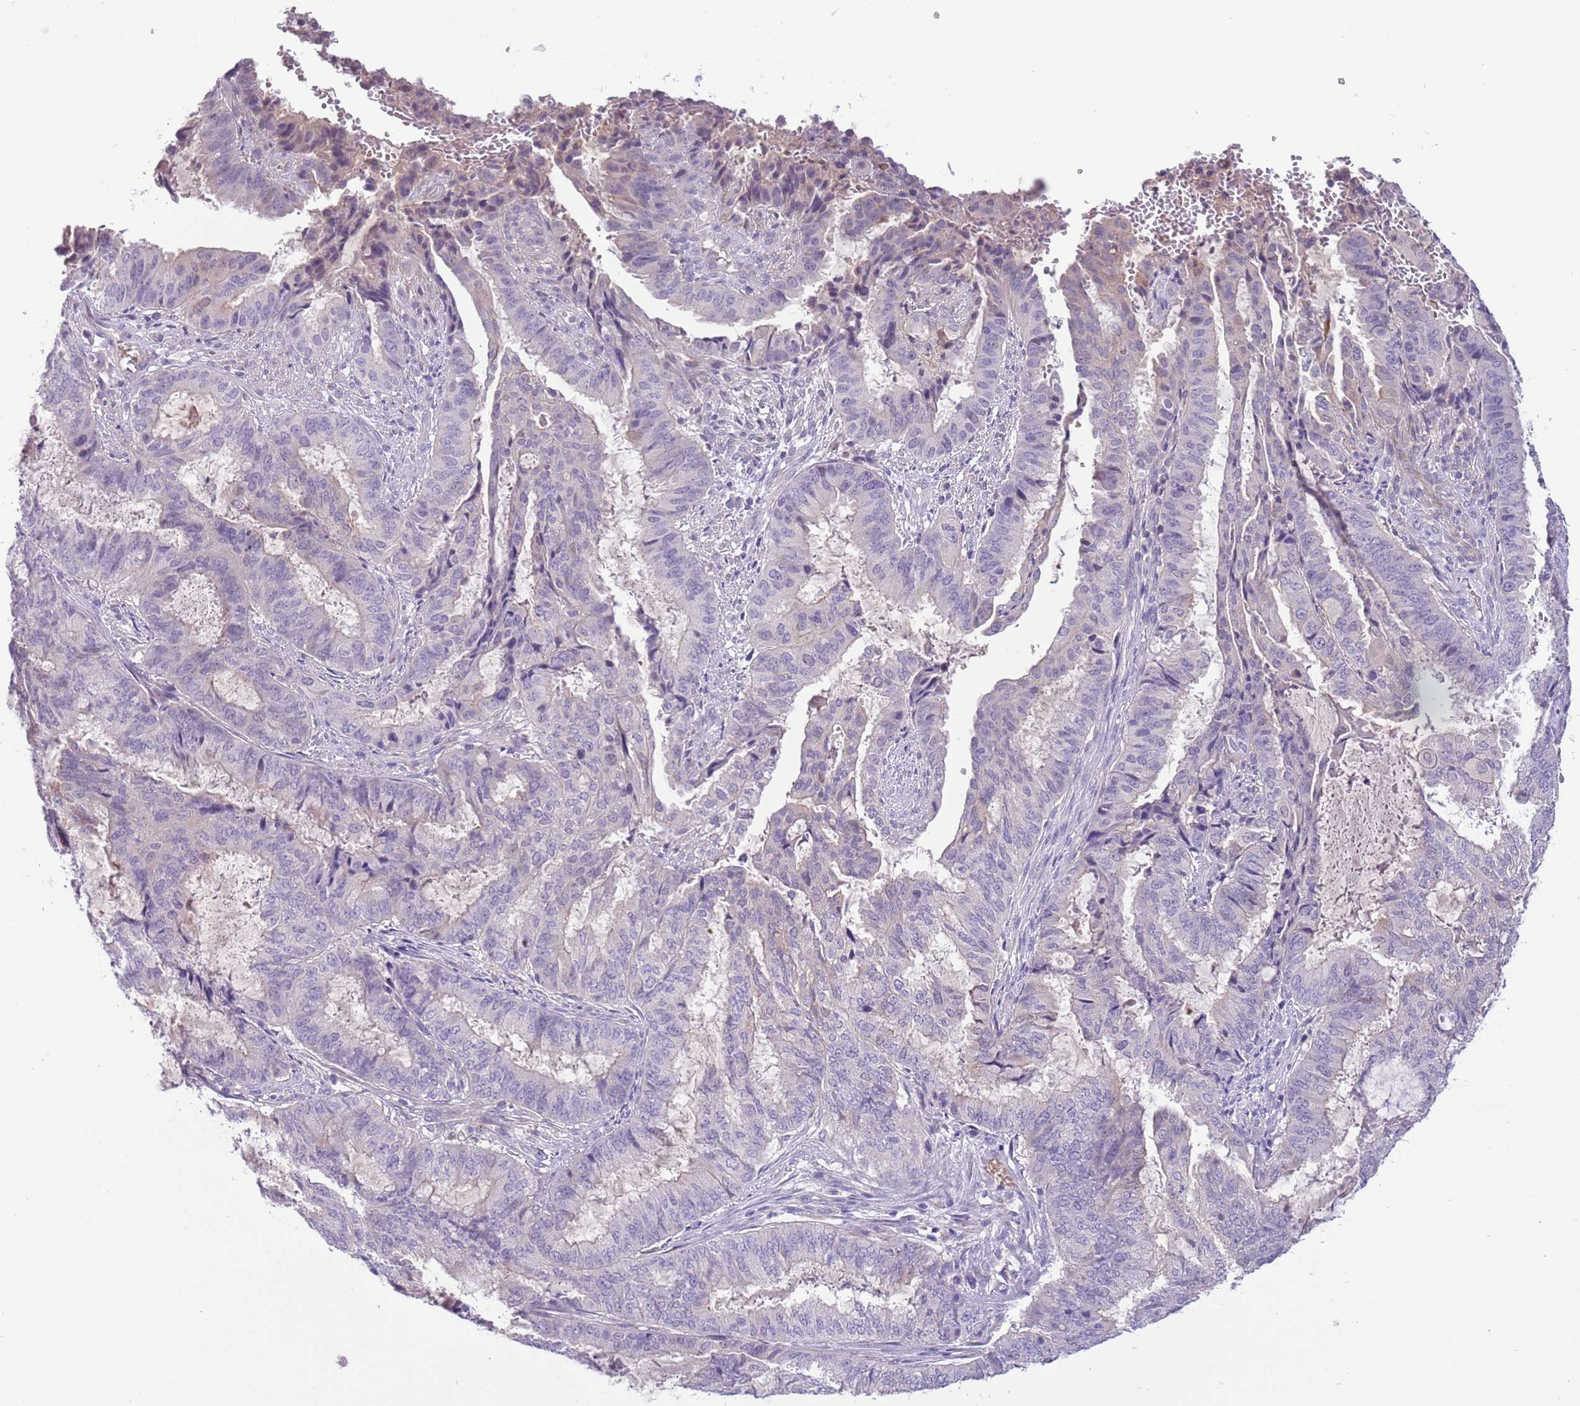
{"staining": {"intensity": "negative", "quantity": "none", "location": "none"}, "tissue": "endometrial cancer", "cell_type": "Tumor cells", "image_type": "cancer", "snomed": [{"axis": "morphology", "description": "Adenocarcinoma, NOS"}, {"axis": "topography", "description": "Endometrium"}], "caption": "High magnification brightfield microscopy of adenocarcinoma (endometrial) stained with DAB (brown) and counterstained with hematoxylin (blue): tumor cells show no significant staining.", "gene": "CFAP73", "patient": {"sex": "female", "age": 51}}